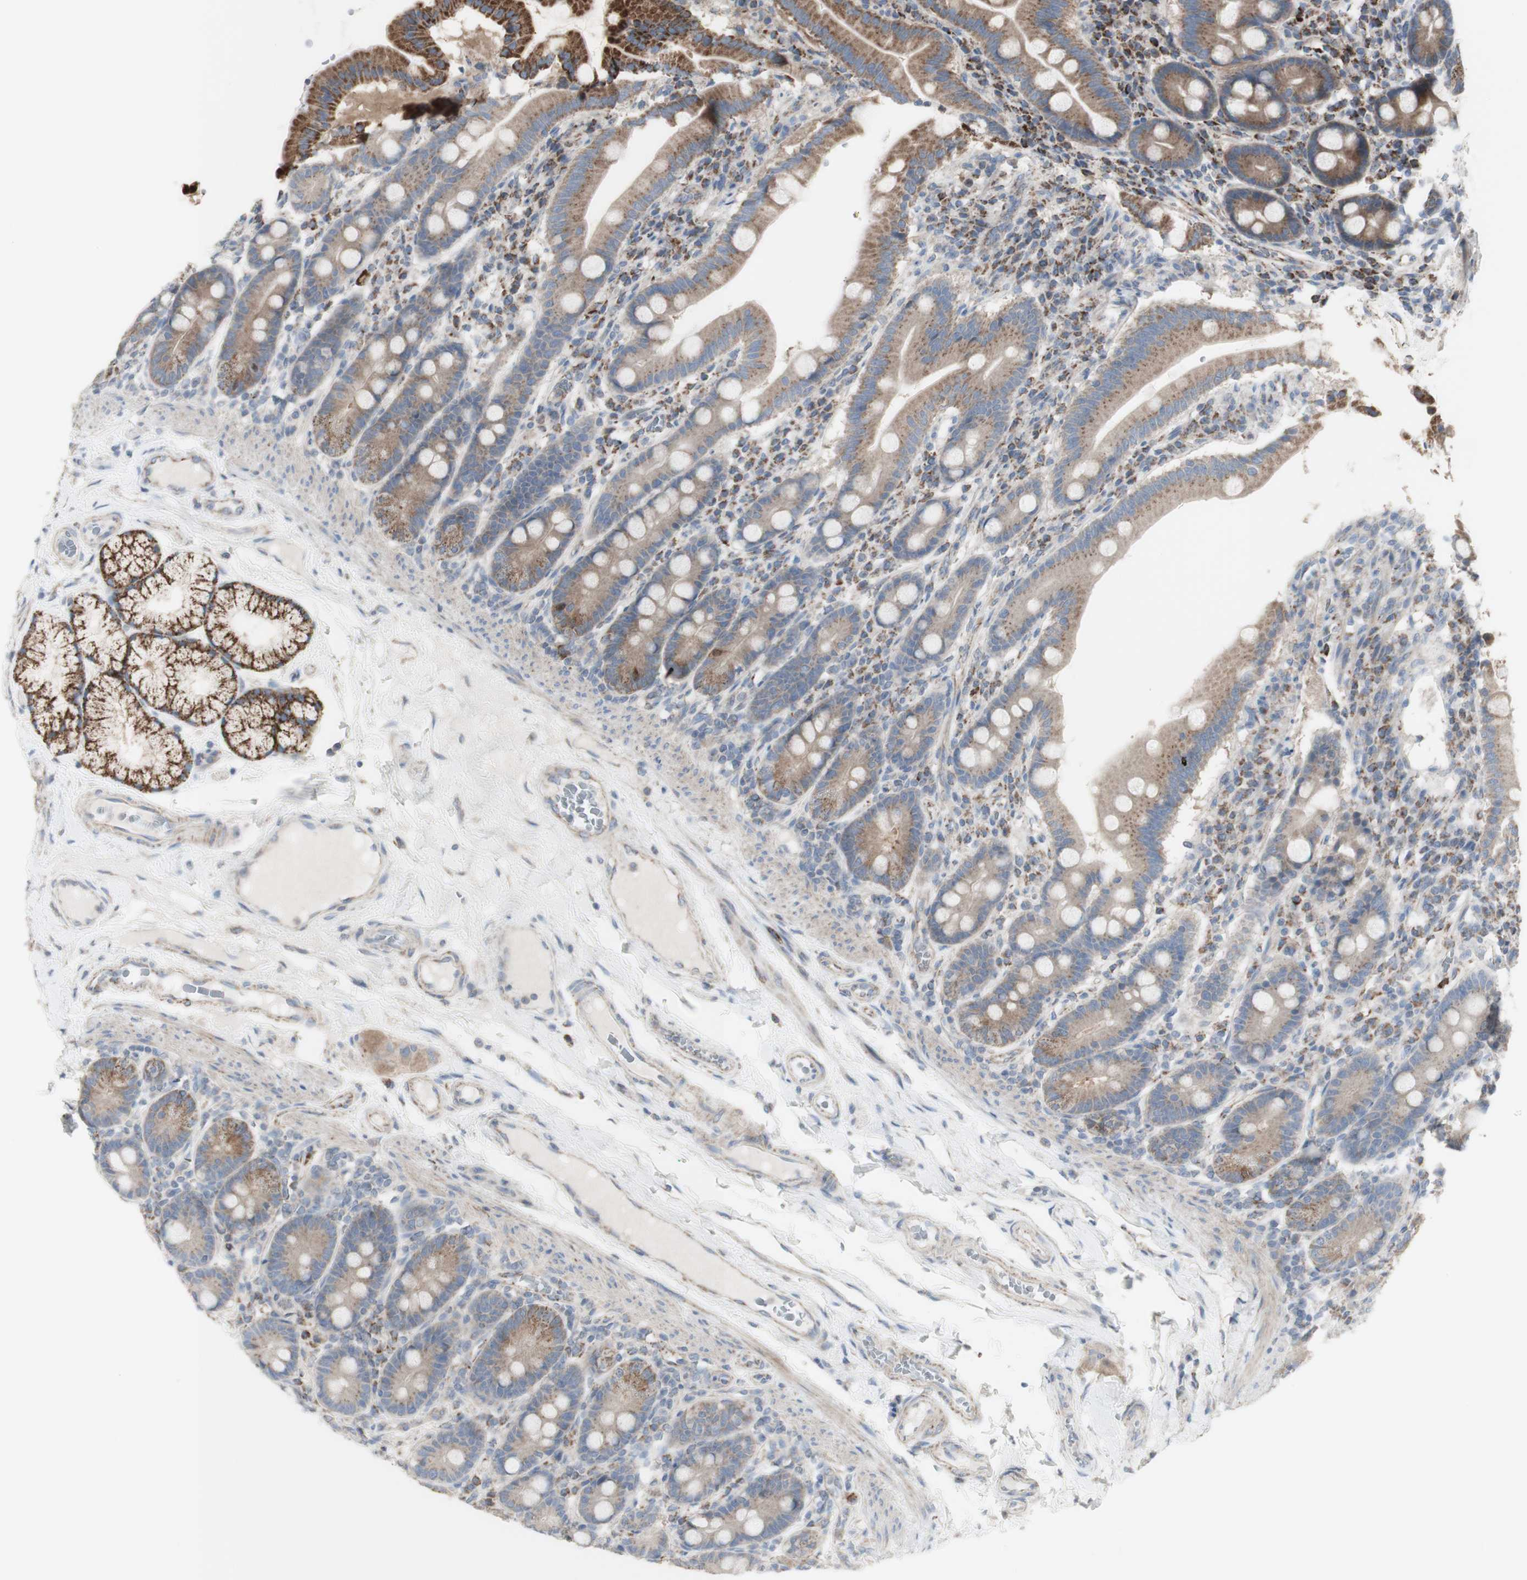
{"staining": {"intensity": "strong", "quantity": ">75%", "location": "cytoplasmic/membranous"}, "tissue": "duodenum", "cell_type": "Glandular cells", "image_type": "normal", "snomed": [{"axis": "morphology", "description": "Normal tissue, NOS"}, {"axis": "topography", "description": "Duodenum"}], "caption": "This micrograph shows immunohistochemistry staining of normal human duodenum, with high strong cytoplasmic/membranous staining in about >75% of glandular cells.", "gene": "C3orf52", "patient": {"sex": "male", "age": 50}}